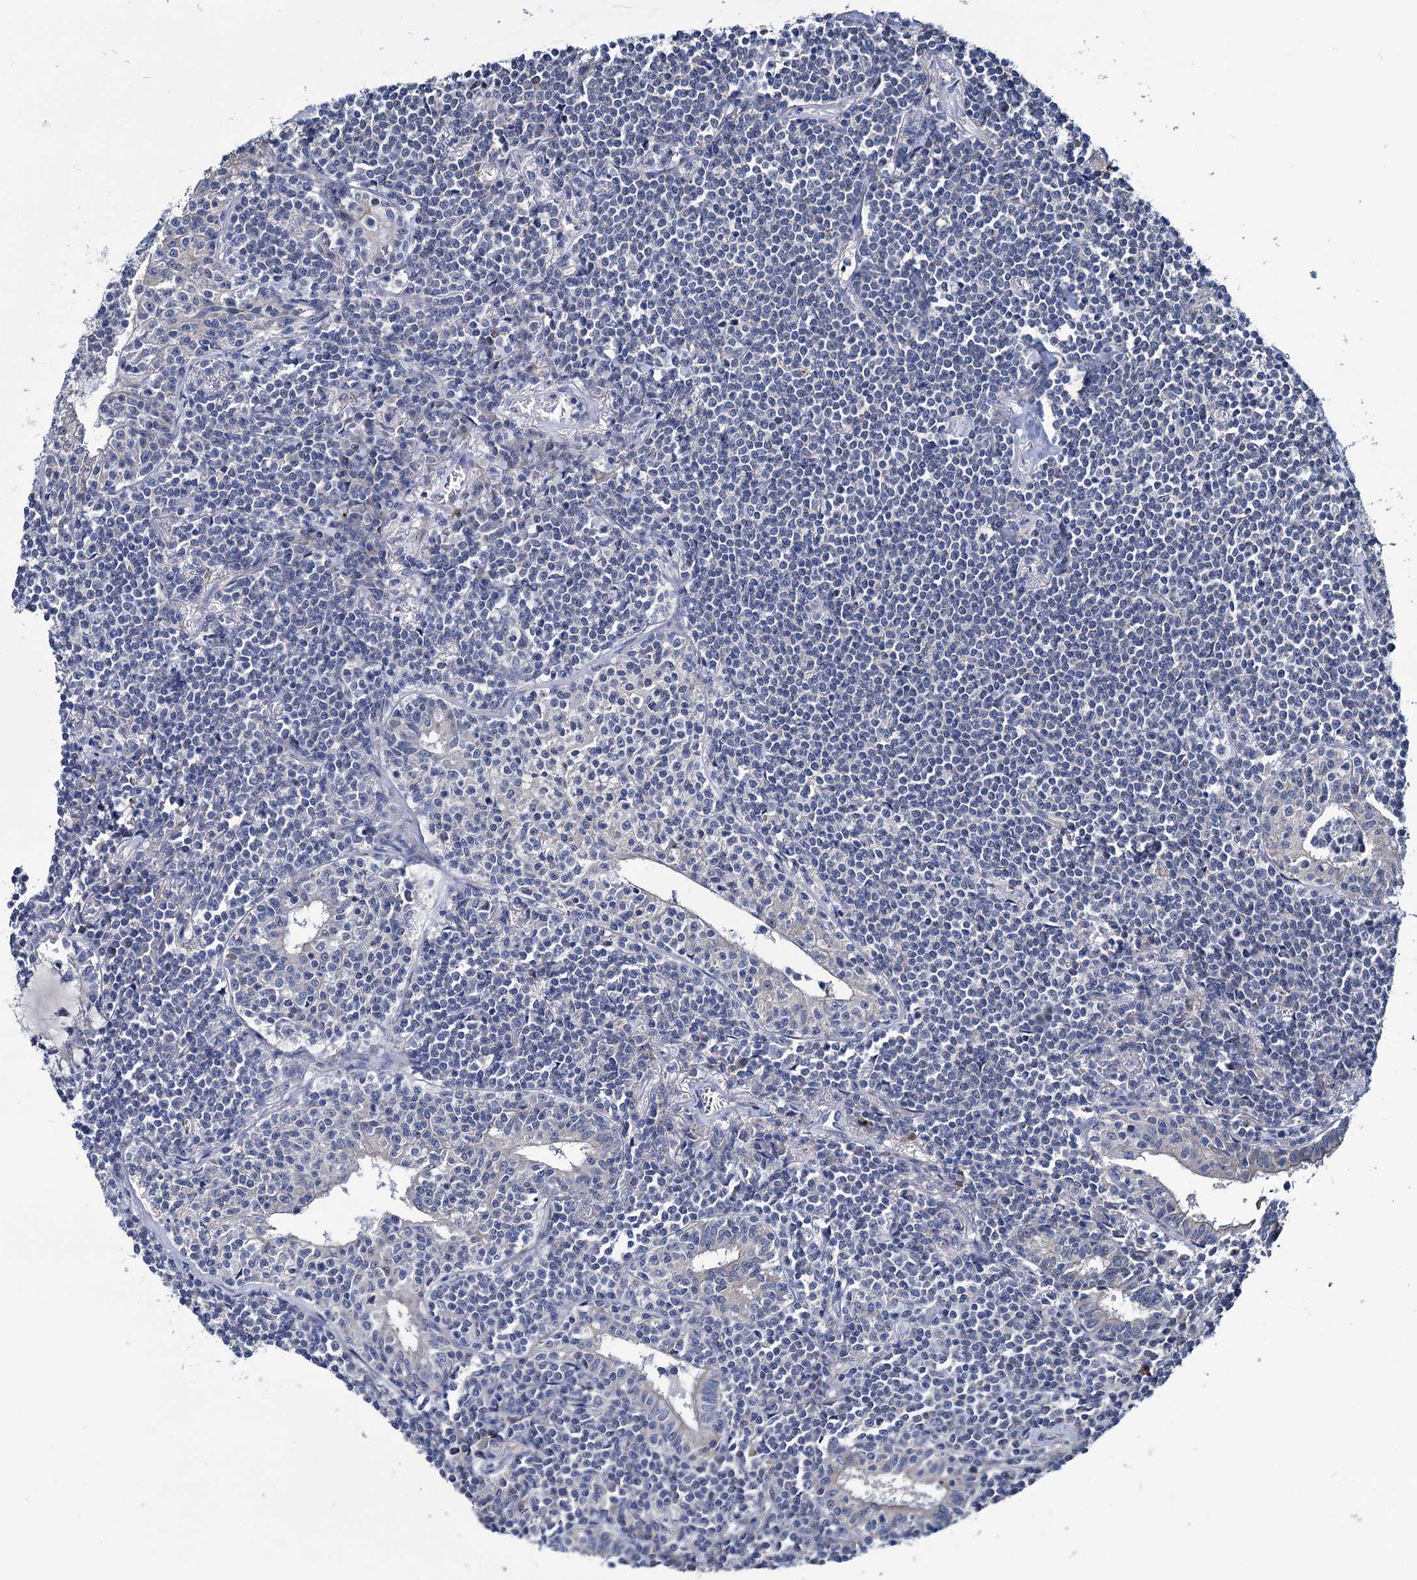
{"staining": {"intensity": "negative", "quantity": "none", "location": "none"}, "tissue": "lymphoma", "cell_type": "Tumor cells", "image_type": "cancer", "snomed": [{"axis": "morphology", "description": "Malignant lymphoma, non-Hodgkin's type, Low grade"}, {"axis": "topography", "description": "Lung"}], "caption": "Image shows no protein positivity in tumor cells of lymphoma tissue.", "gene": "EYA4", "patient": {"sex": "female", "age": 71}}